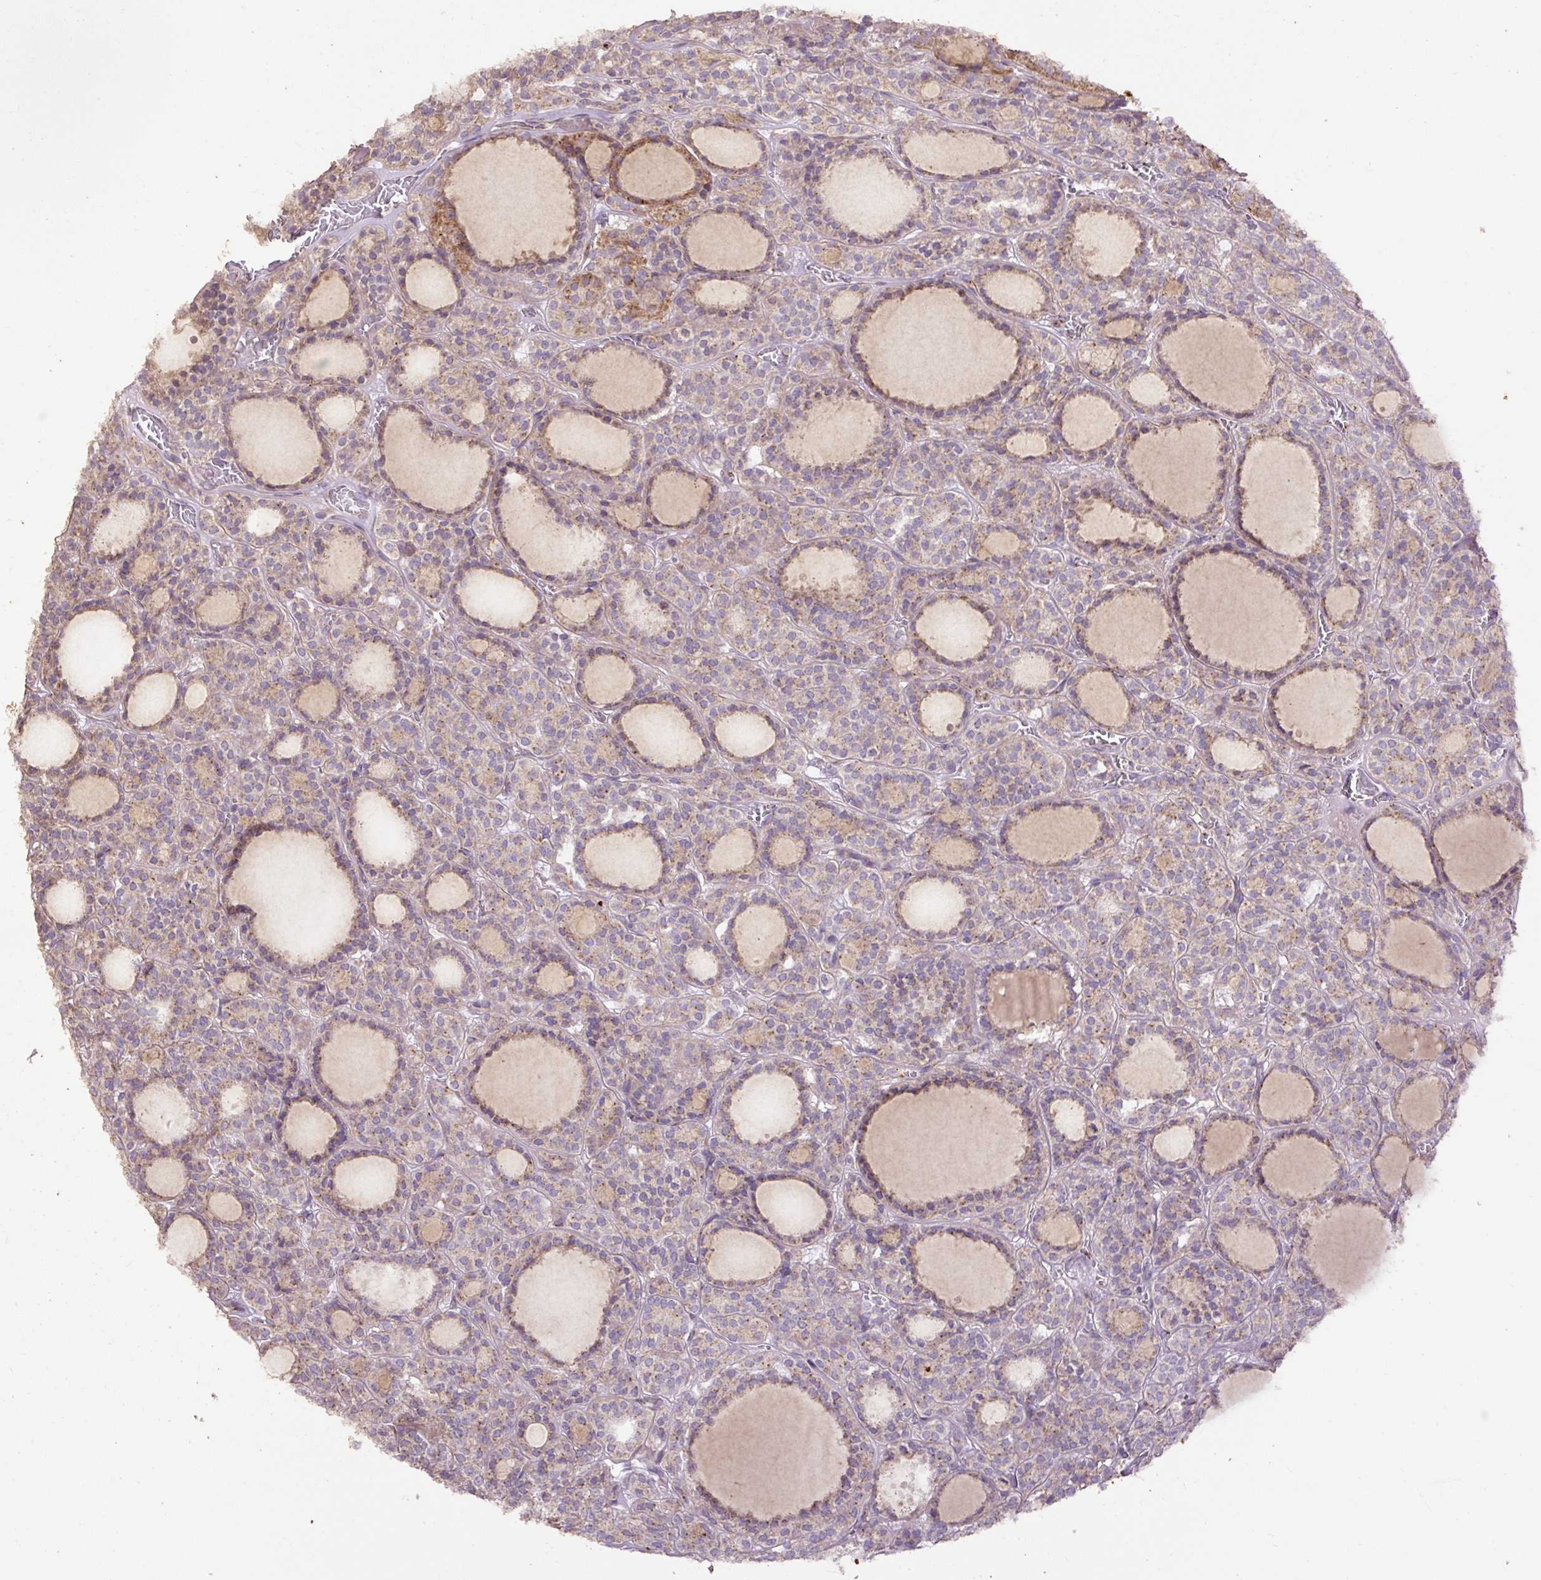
{"staining": {"intensity": "weak", "quantity": "25%-75%", "location": "cytoplasmic/membranous"}, "tissue": "thyroid cancer", "cell_type": "Tumor cells", "image_type": "cancer", "snomed": [{"axis": "morphology", "description": "Follicular adenoma carcinoma, NOS"}, {"axis": "topography", "description": "Thyroid gland"}], "caption": "This micrograph exhibits follicular adenoma carcinoma (thyroid) stained with IHC to label a protein in brown. The cytoplasmic/membranous of tumor cells show weak positivity for the protein. Nuclei are counter-stained blue.", "gene": "ABR", "patient": {"sex": "female", "age": 63}}